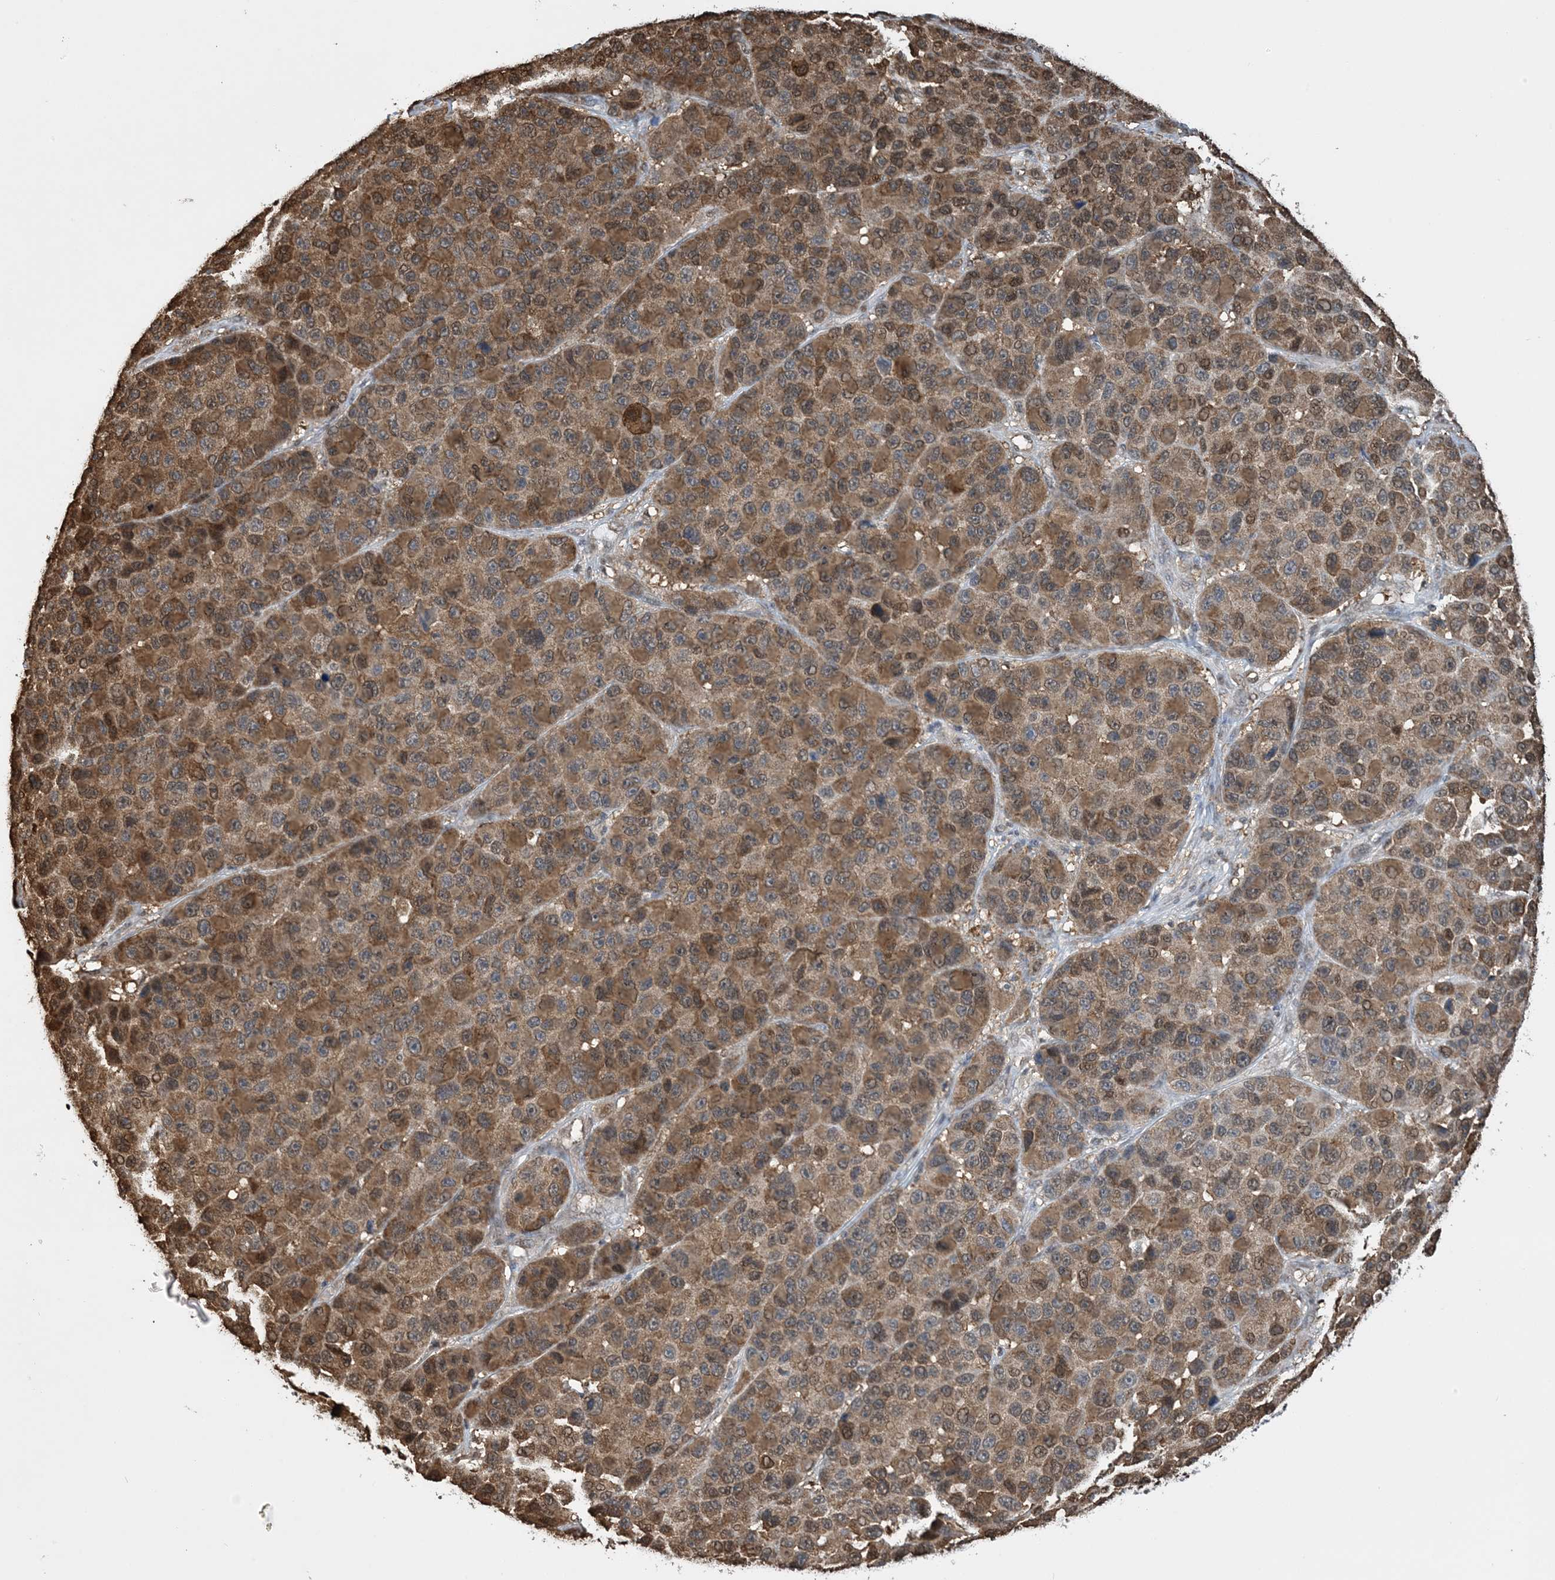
{"staining": {"intensity": "moderate", "quantity": ">75%", "location": "cytoplasmic/membranous,nuclear"}, "tissue": "melanoma", "cell_type": "Tumor cells", "image_type": "cancer", "snomed": [{"axis": "morphology", "description": "Malignant melanoma, NOS"}, {"axis": "topography", "description": "Skin"}], "caption": "Malignant melanoma tissue shows moderate cytoplasmic/membranous and nuclear expression in approximately >75% of tumor cells, visualized by immunohistochemistry.", "gene": "HSPA1A", "patient": {"sex": "male", "age": 53}}